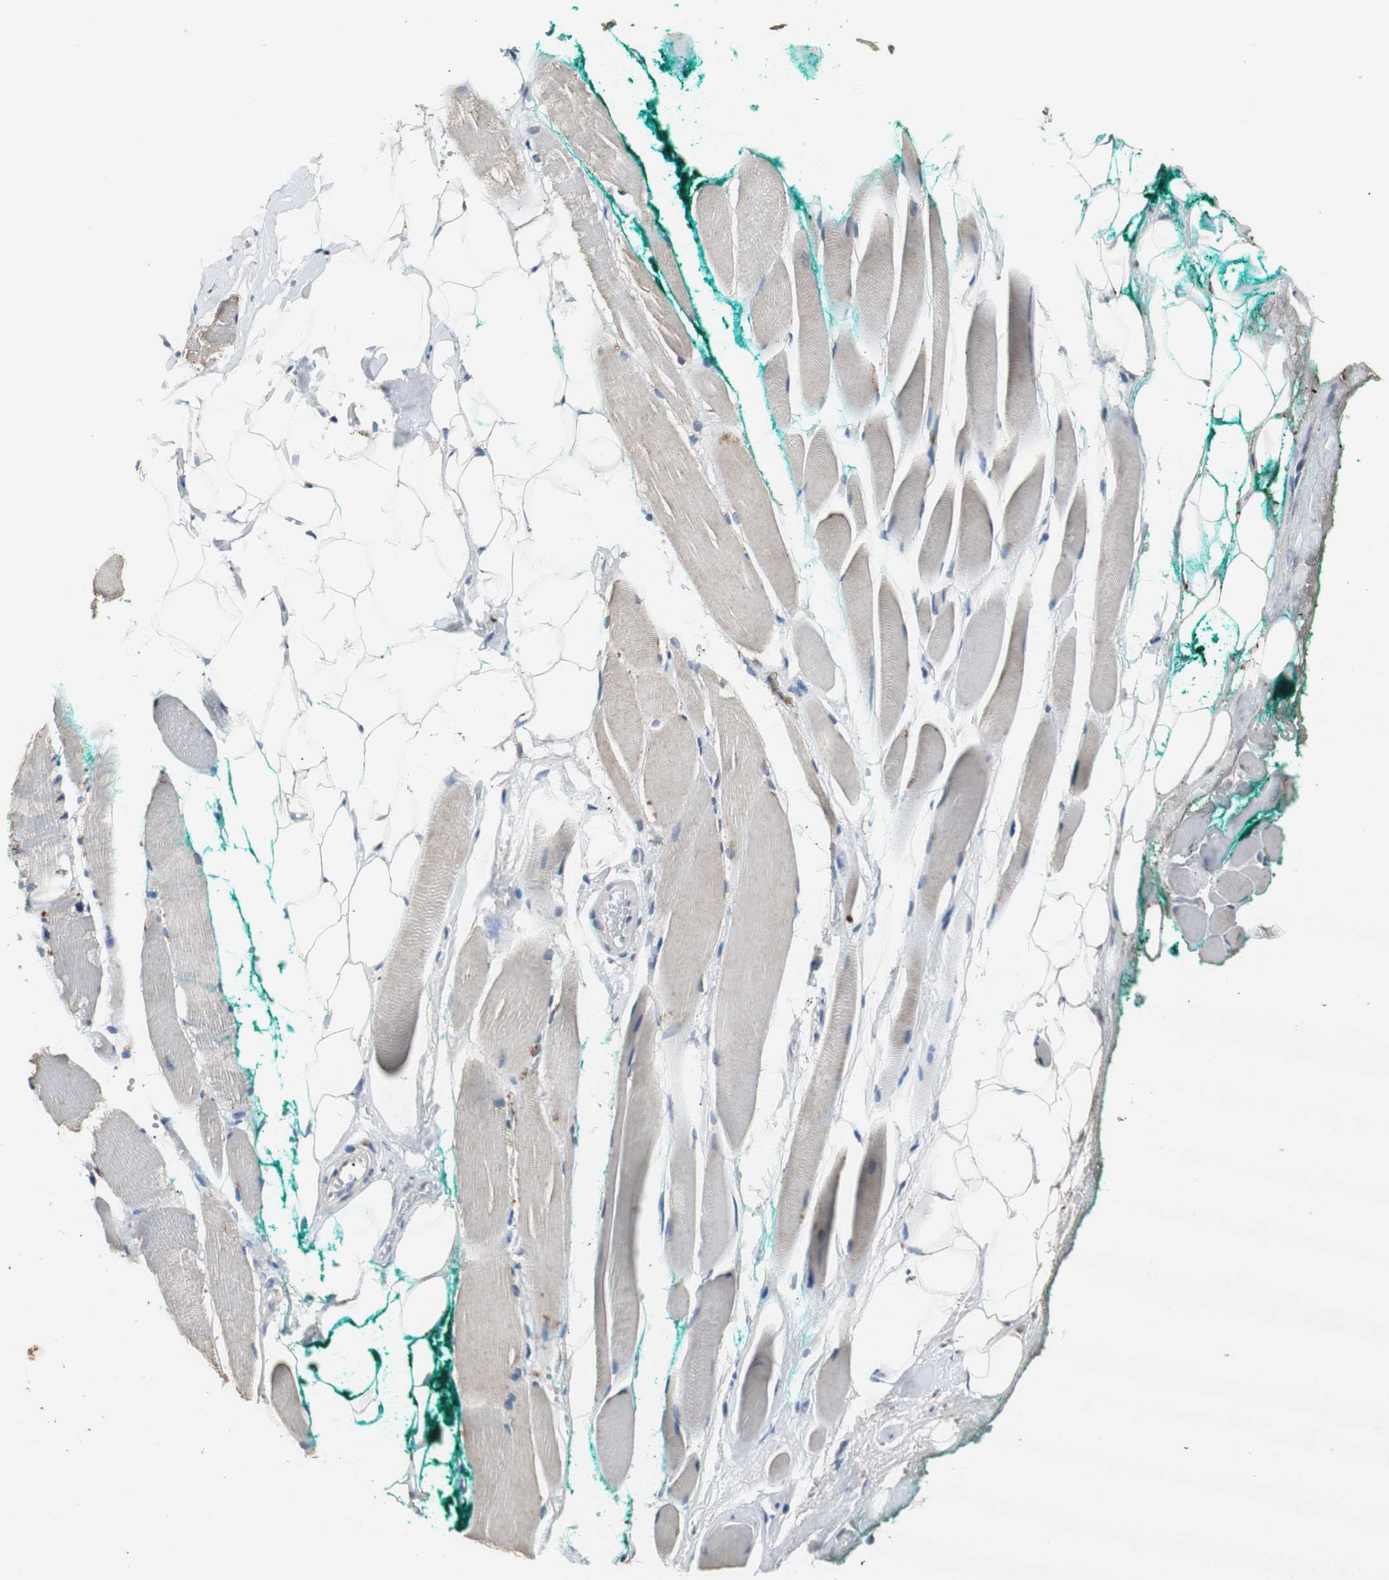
{"staining": {"intensity": "moderate", "quantity": "25%-75%", "location": "nuclear"}, "tissue": "skeletal muscle", "cell_type": "Myocytes", "image_type": "normal", "snomed": [{"axis": "morphology", "description": "Normal tissue, NOS"}, {"axis": "topography", "description": "Skeletal muscle"}, {"axis": "topography", "description": "Peripheral nerve tissue"}], "caption": "IHC micrograph of benign skeletal muscle: human skeletal muscle stained using IHC demonstrates medium levels of moderate protein expression localized specifically in the nuclear of myocytes, appearing as a nuclear brown color.", "gene": "FEN1", "patient": {"sex": "female", "age": 84}}